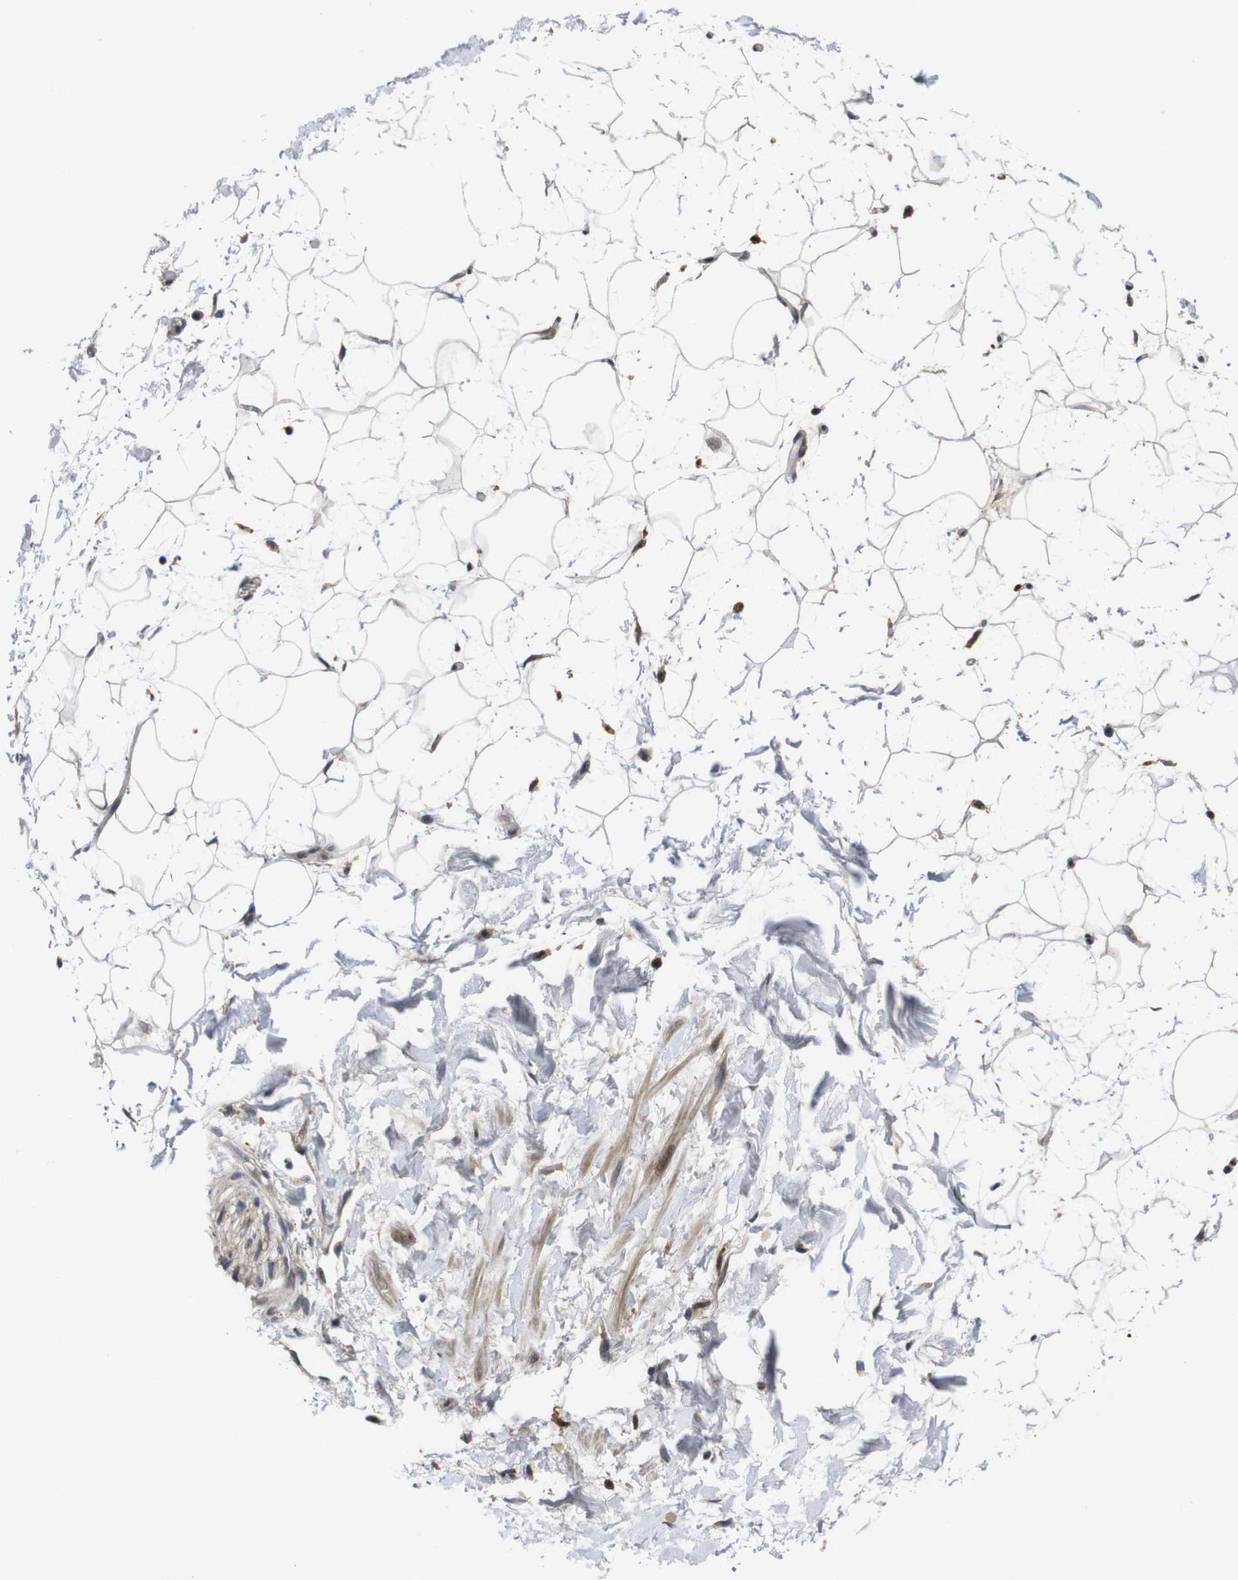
{"staining": {"intensity": "weak", "quantity": "25%-75%", "location": "cytoplasmic/membranous"}, "tissue": "adipose tissue", "cell_type": "Adipocytes", "image_type": "normal", "snomed": [{"axis": "morphology", "description": "Normal tissue, NOS"}, {"axis": "topography", "description": "Soft tissue"}], "caption": "Approximately 25%-75% of adipocytes in benign adipose tissue demonstrate weak cytoplasmic/membranous protein staining as visualized by brown immunohistochemical staining.", "gene": "ZBTB46", "patient": {"sex": "male", "age": 72}}